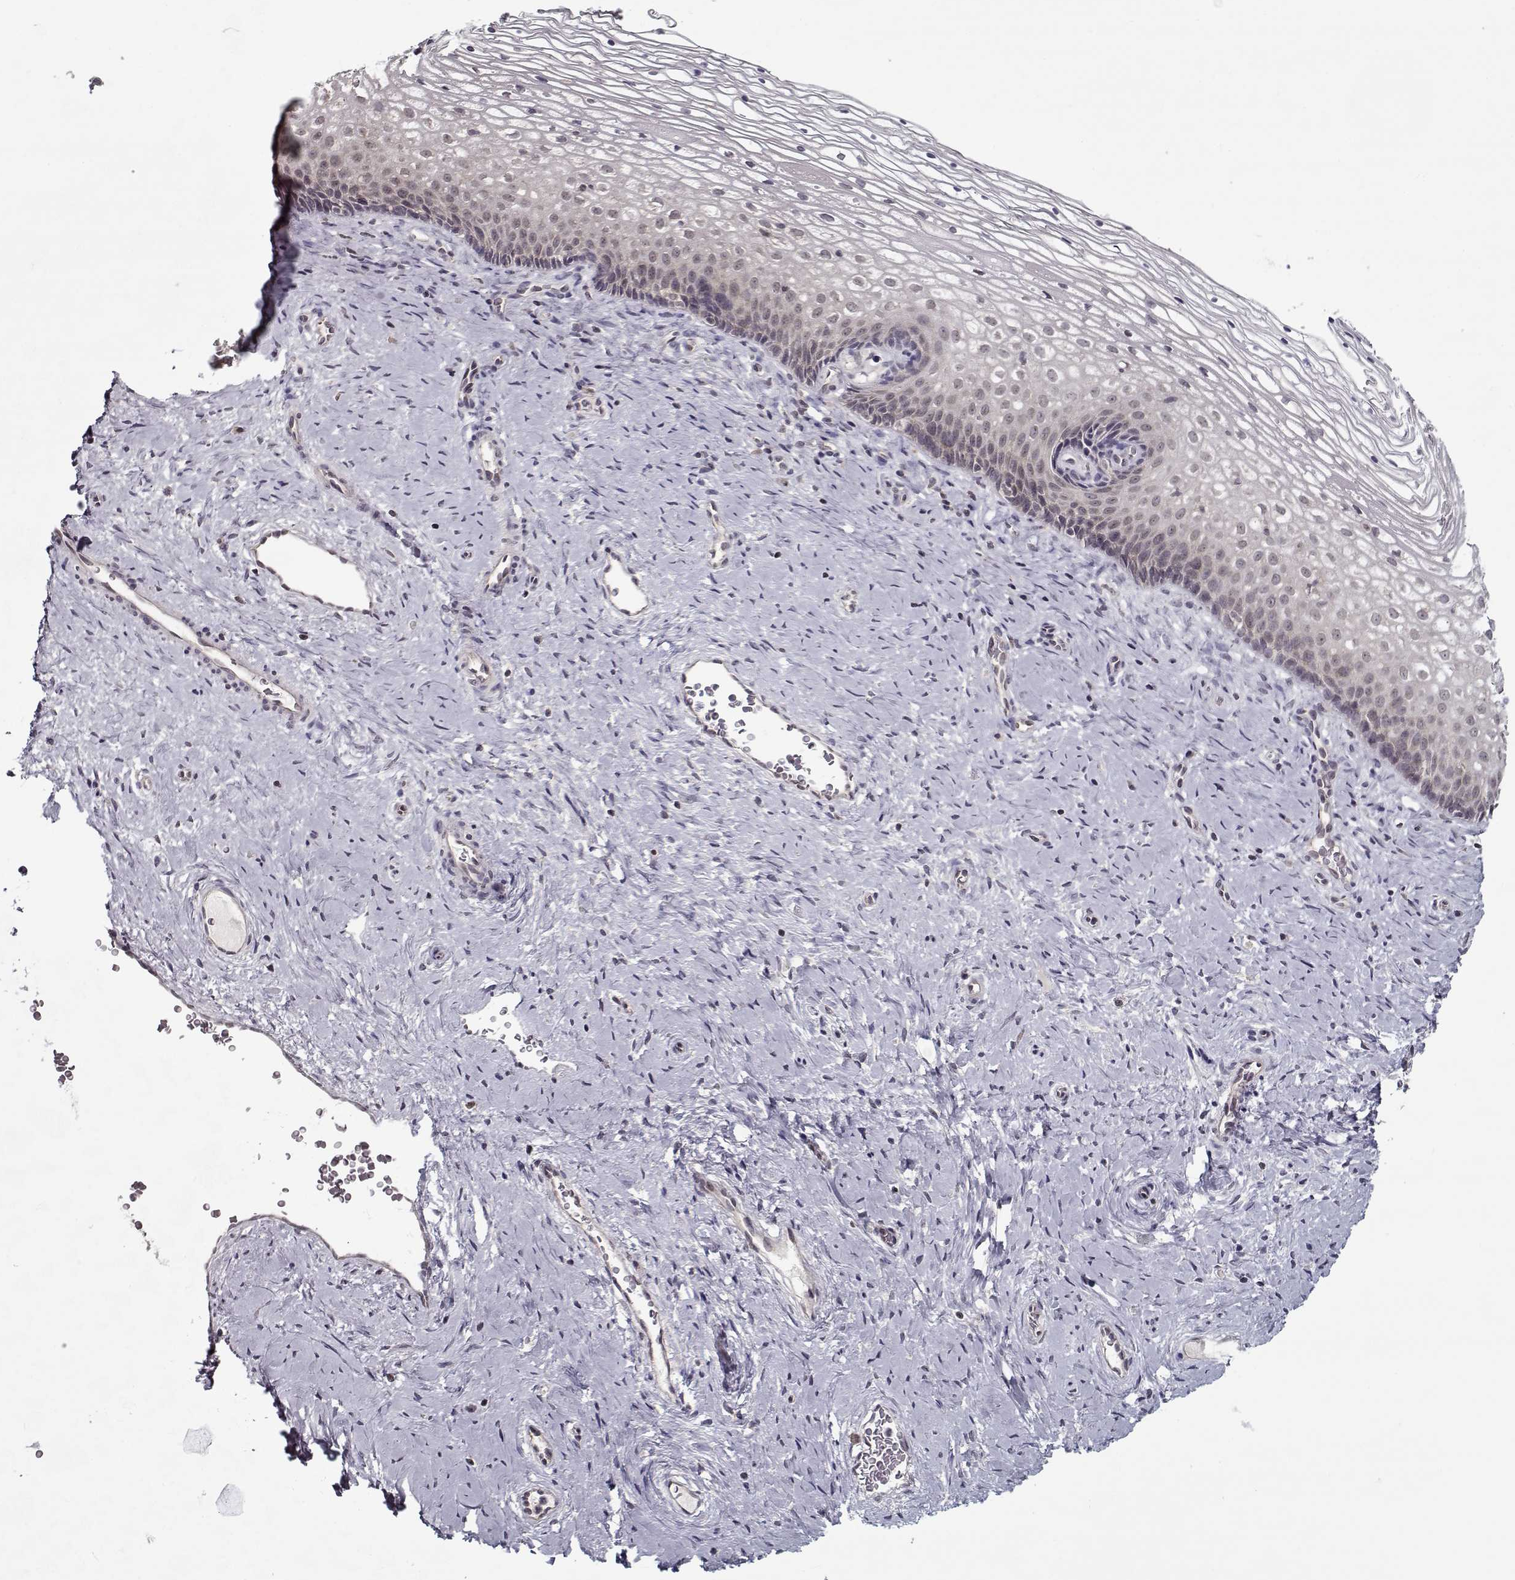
{"staining": {"intensity": "negative", "quantity": "none", "location": "none"}, "tissue": "cervix", "cell_type": "Squamous epithelial cells", "image_type": "normal", "snomed": [{"axis": "morphology", "description": "Normal tissue, NOS"}, {"axis": "topography", "description": "Cervix"}], "caption": "Protein analysis of normal cervix reveals no significant expression in squamous epithelial cells.", "gene": "TESPA1", "patient": {"sex": "female", "age": 34}}